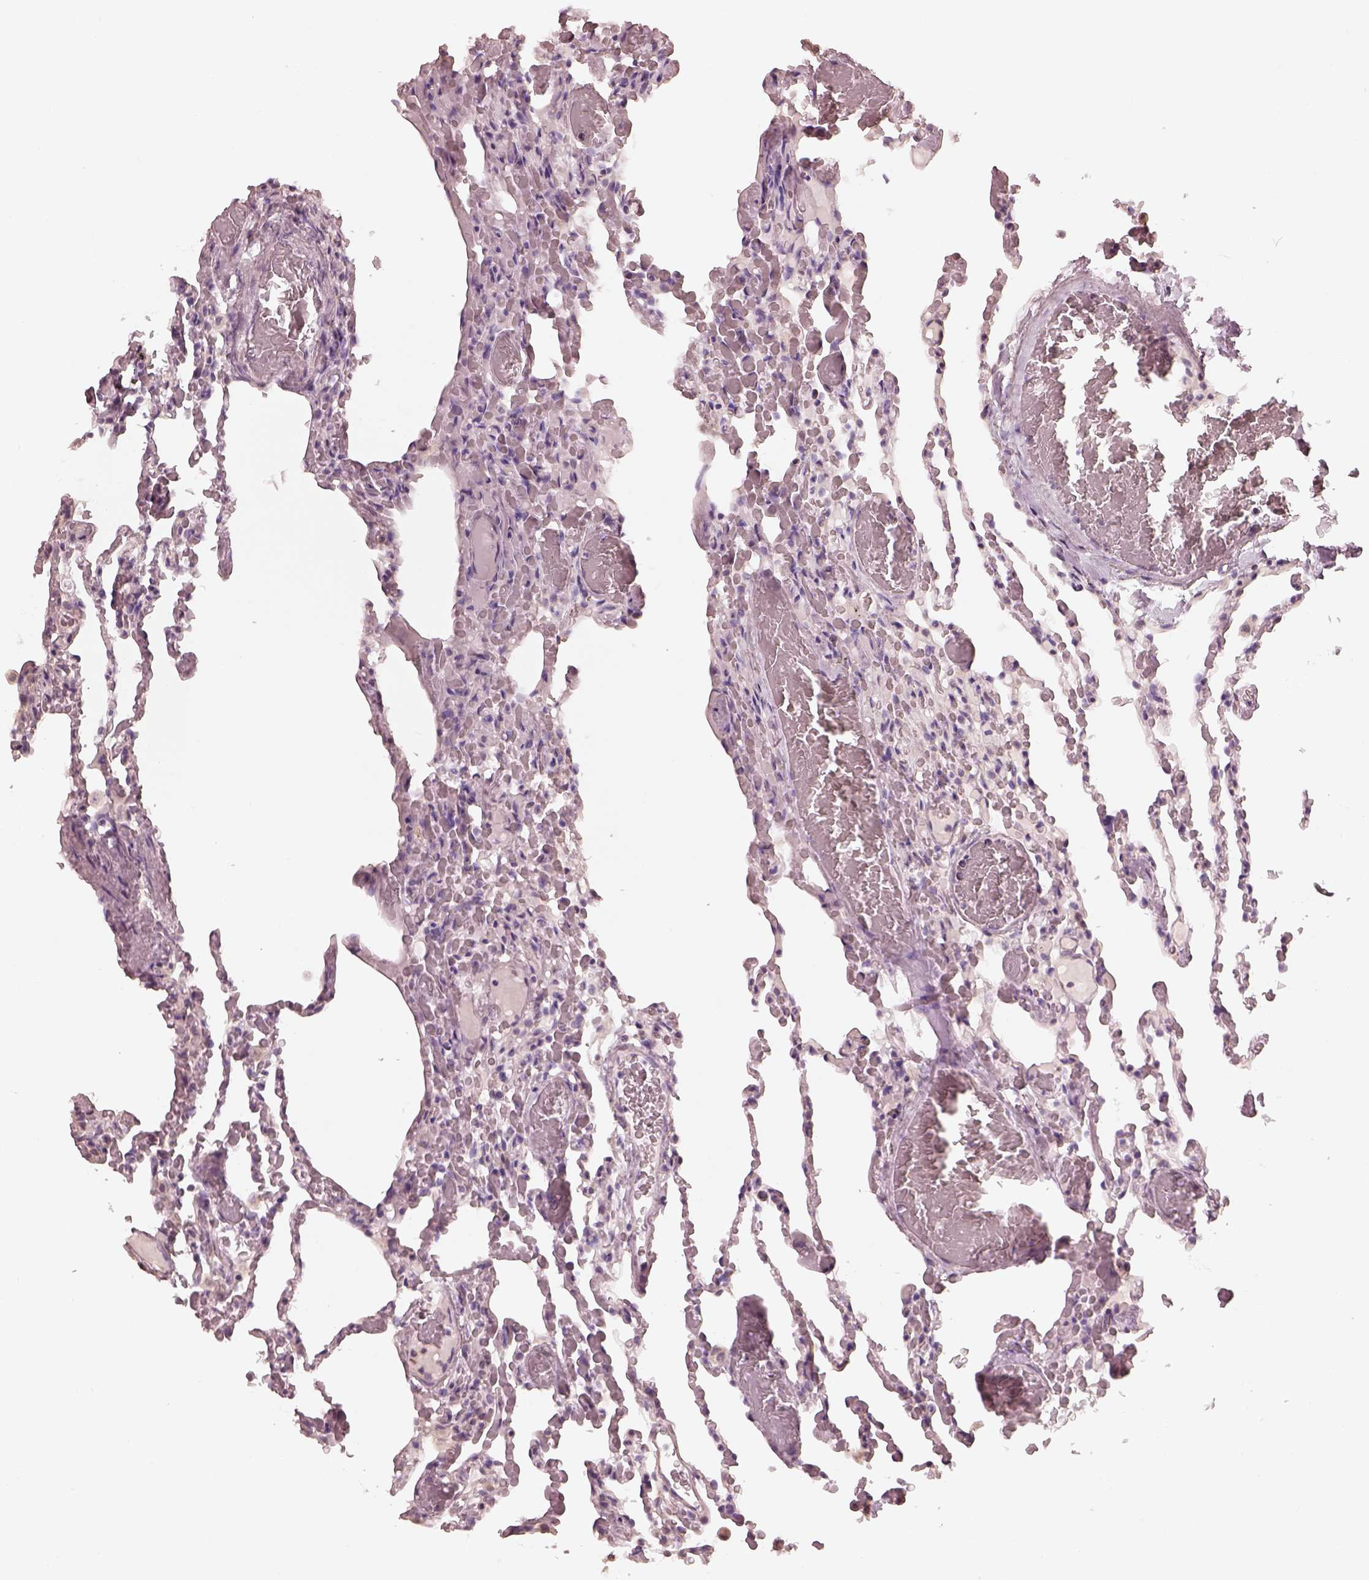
{"staining": {"intensity": "weak", "quantity": "<25%", "location": "cytoplasmic/membranous"}, "tissue": "lung", "cell_type": "Alveolar cells", "image_type": "normal", "snomed": [{"axis": "morphology", "description": "Normal tissue, NOS"}, {"axis": "topography", "description": "Lung"}], "caption": "Immunohistochemistry (IHC) image of unremarkable lung stained for a protein (brown), which shows no staining in alveolar cells. (Stains: DAB (3,3'-diaminobenzidine) immunohistochemistry (IHC) with hematoxylin counter stain, Microscopy: brightfield microscopy at high magnification).", "gene": "SLC25A46", "patient": {"sex": "female", "age": 43}}